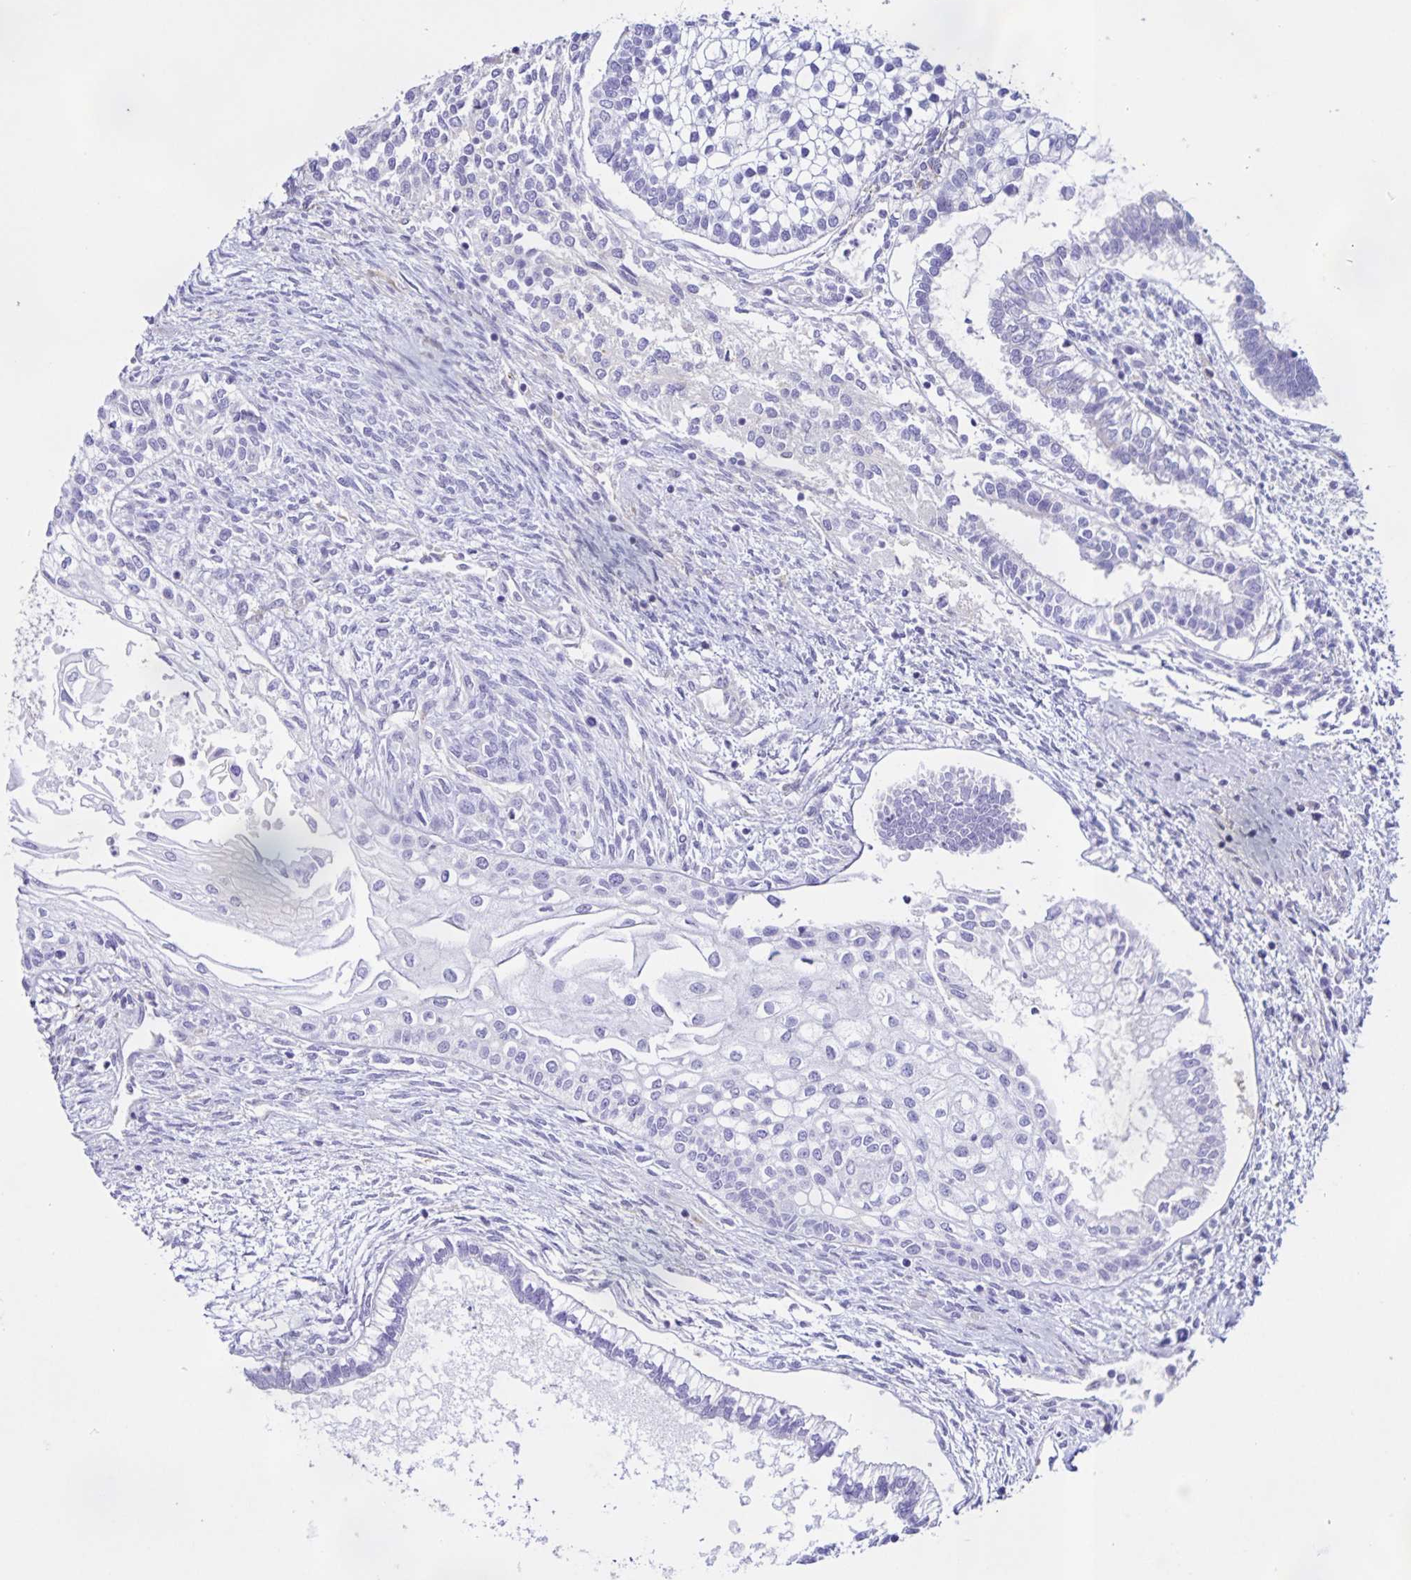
{"staining": {"intensity": "negative", "quantity": "none", "location": "none"}, "tissue": "testis cancer", "cell_type": "Tumor cells", "image_type": "cancer", "snomed": [{"axis": "morphology", "description": "Carcinoma, Embryonal, NOS"}, {"axis": "topography", "description": "Testis"}], "caption": "Tumor cells show no significant positivity in testis cancer. (Stains: DAB (3,3'-diaminobenzidine) immunohistochemistry with hematoxylin counter stain, Microscopy: brightfield microscopy at high magnification).", "gene": "BOLL", "patient": {"sex": "male", "age": 37}}